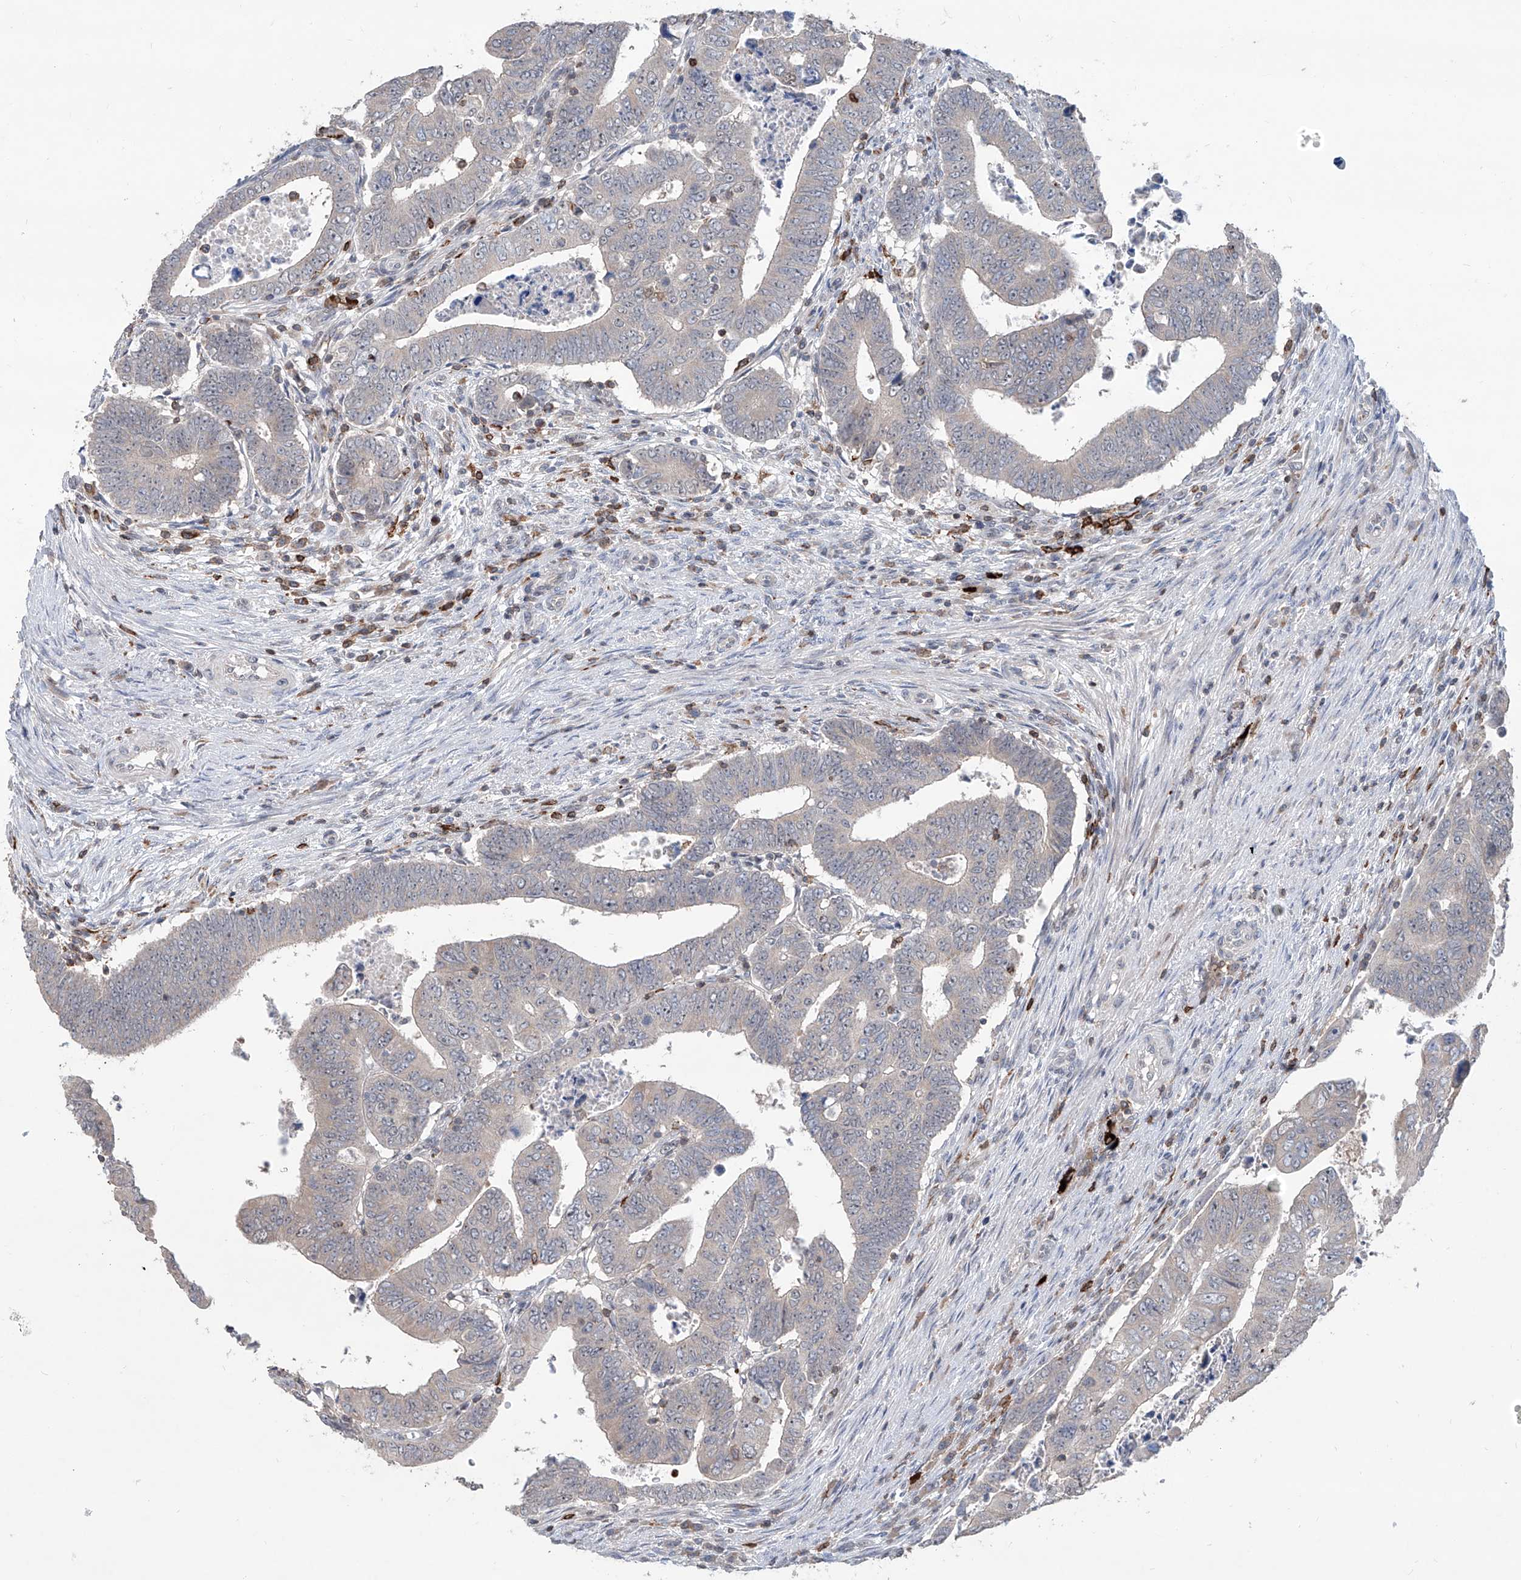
{"staining": {"intensity": "negative", "quantity": "none", "location": "none"}, "tissue": "colorectal cancer", "cell_type": "Tumor cells", "image_type": "cancer", "snomed": [{"axis": "morphology", "description": "Normal tissue, NOS"}, {"axis": "morphology", "description": "Adenocarcinoma, NOS"}, {"axis": "topography", "description": "Rectum"}], "caption": "A histopathology image of human colorectal adenocarcinoma is negative for staining in tumor cells.", "gene": "ZBTB48", "patient": {"sex": "female", "age": 65}}